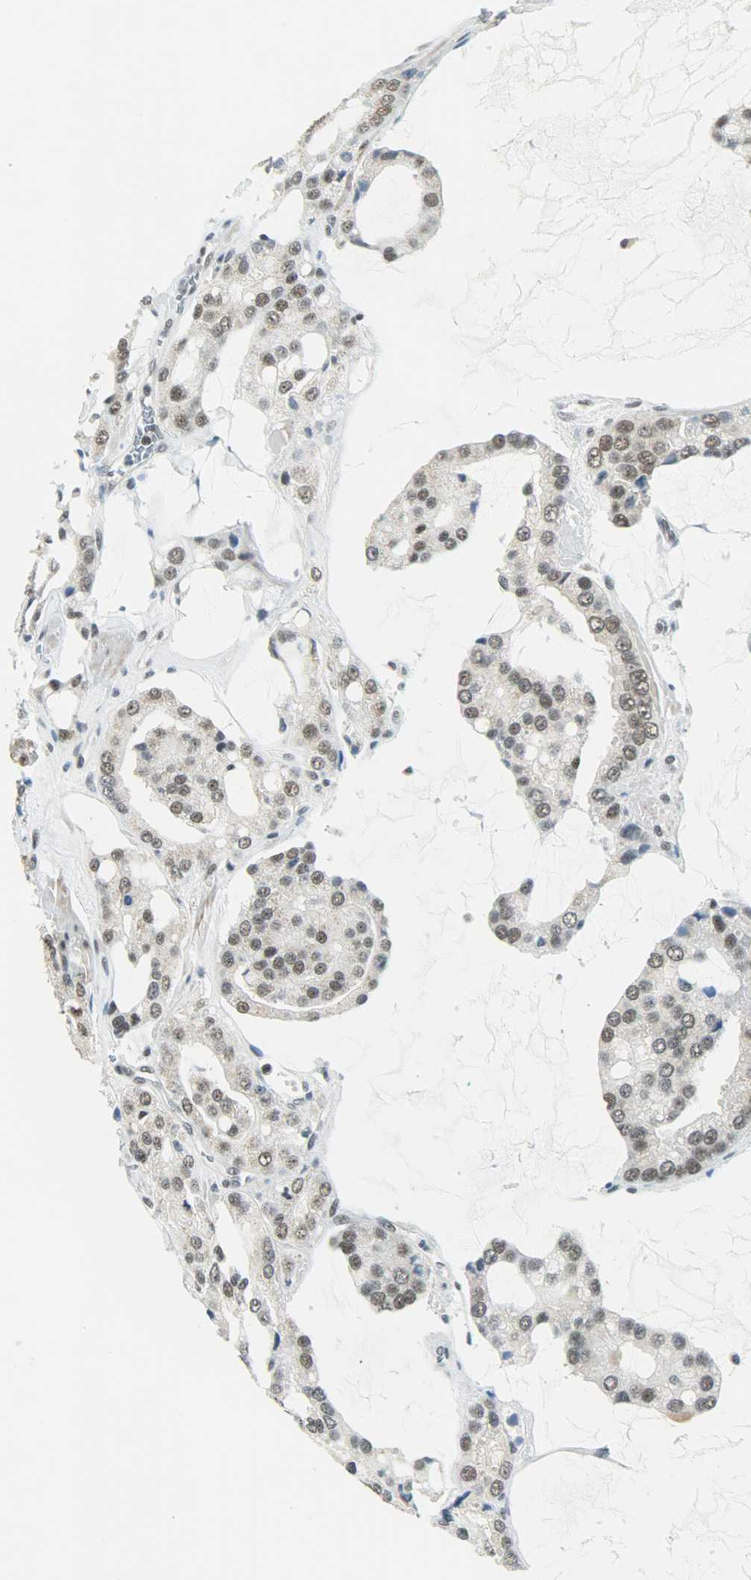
{"staining": {"intensity": "weak", "quantity": ">75%", "location": "nuclear"}, "tissue": "prostate cancer", "cell_type": "Tumor cells", "image_type": "cancer", "snomed": [{"axis": "morphology", "description": "Adenocarcinoma, High grade"}, {"axis": "topography", "description": "Prostate"}], "caption": "Immunohistochemistry (IHC) of human prostate adenocarcinoma (high-grade) shows low levels of weak nuclear positivity in approximately >75% of tumor cells. The staining was performed using DAB (3,3'-diaminobenzidine) to visualize the protein expression in brown, while the nuclei were stained in blue with hematoxylin (Magnification: 20x).", "gene": "SUGP1", "patient": {"sex": "male", "age": 67}}